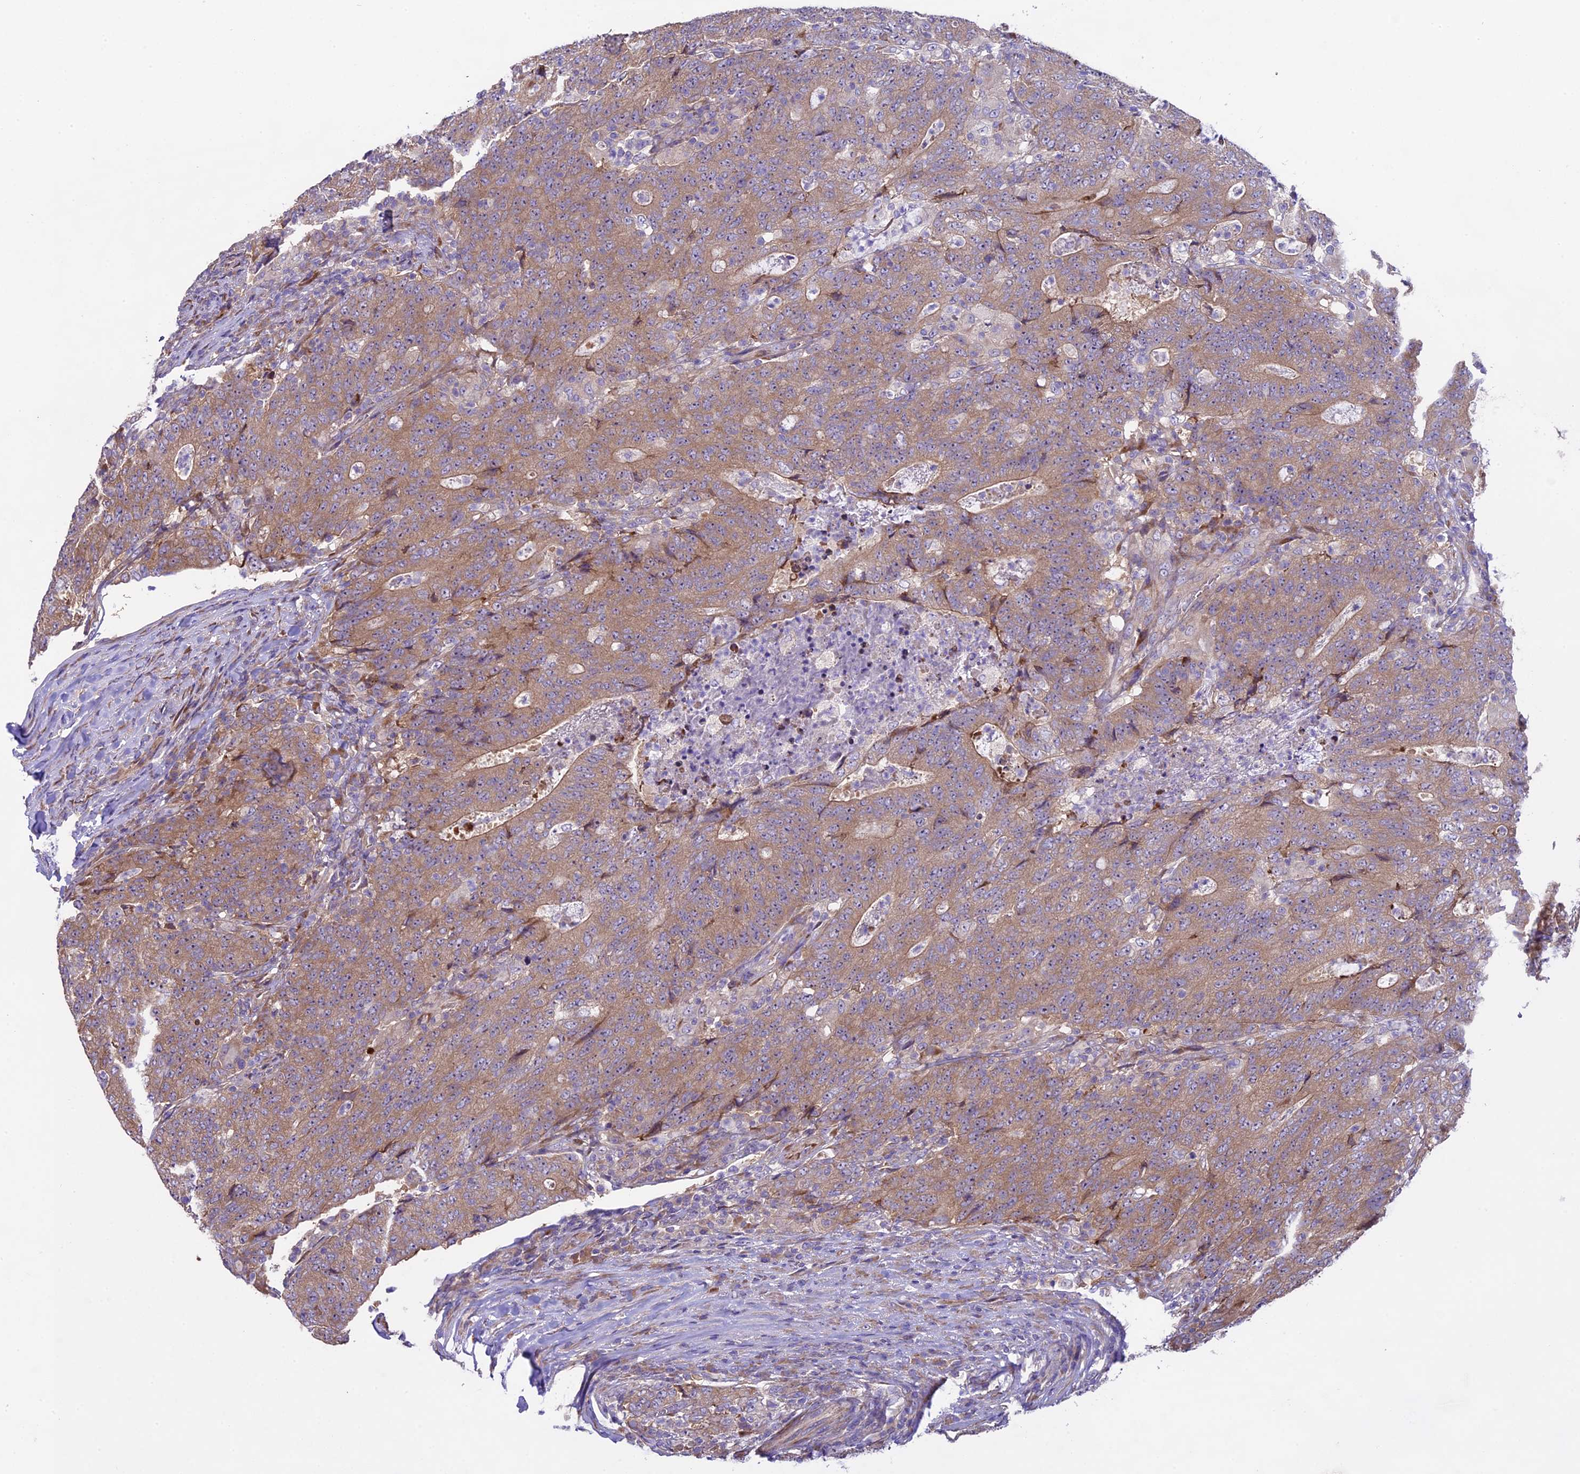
{"staining": {"intensity": "moderate", "quantity": ">75%", "location": "cytoplasmic/membranous"}, "tissue": "colorectal cancer", "cell_type": "Tumor cells", "image_type": "cancer", "snomed": [{"axis": "morphology", "description": "Adenocarcinoma, NOS"}, {"axis": "topography", "description": "Colon"}], "caption": "A high-resolution photomicrograph shows immunohistochemistry staining of colorectal cancer (adenocarcinoma), which shows moderate cytoplasmic/membranous positivity in about >75% of tumor cells.", "gene": "SPIRE1", "patient": {"sex": "female", "age": 75}}